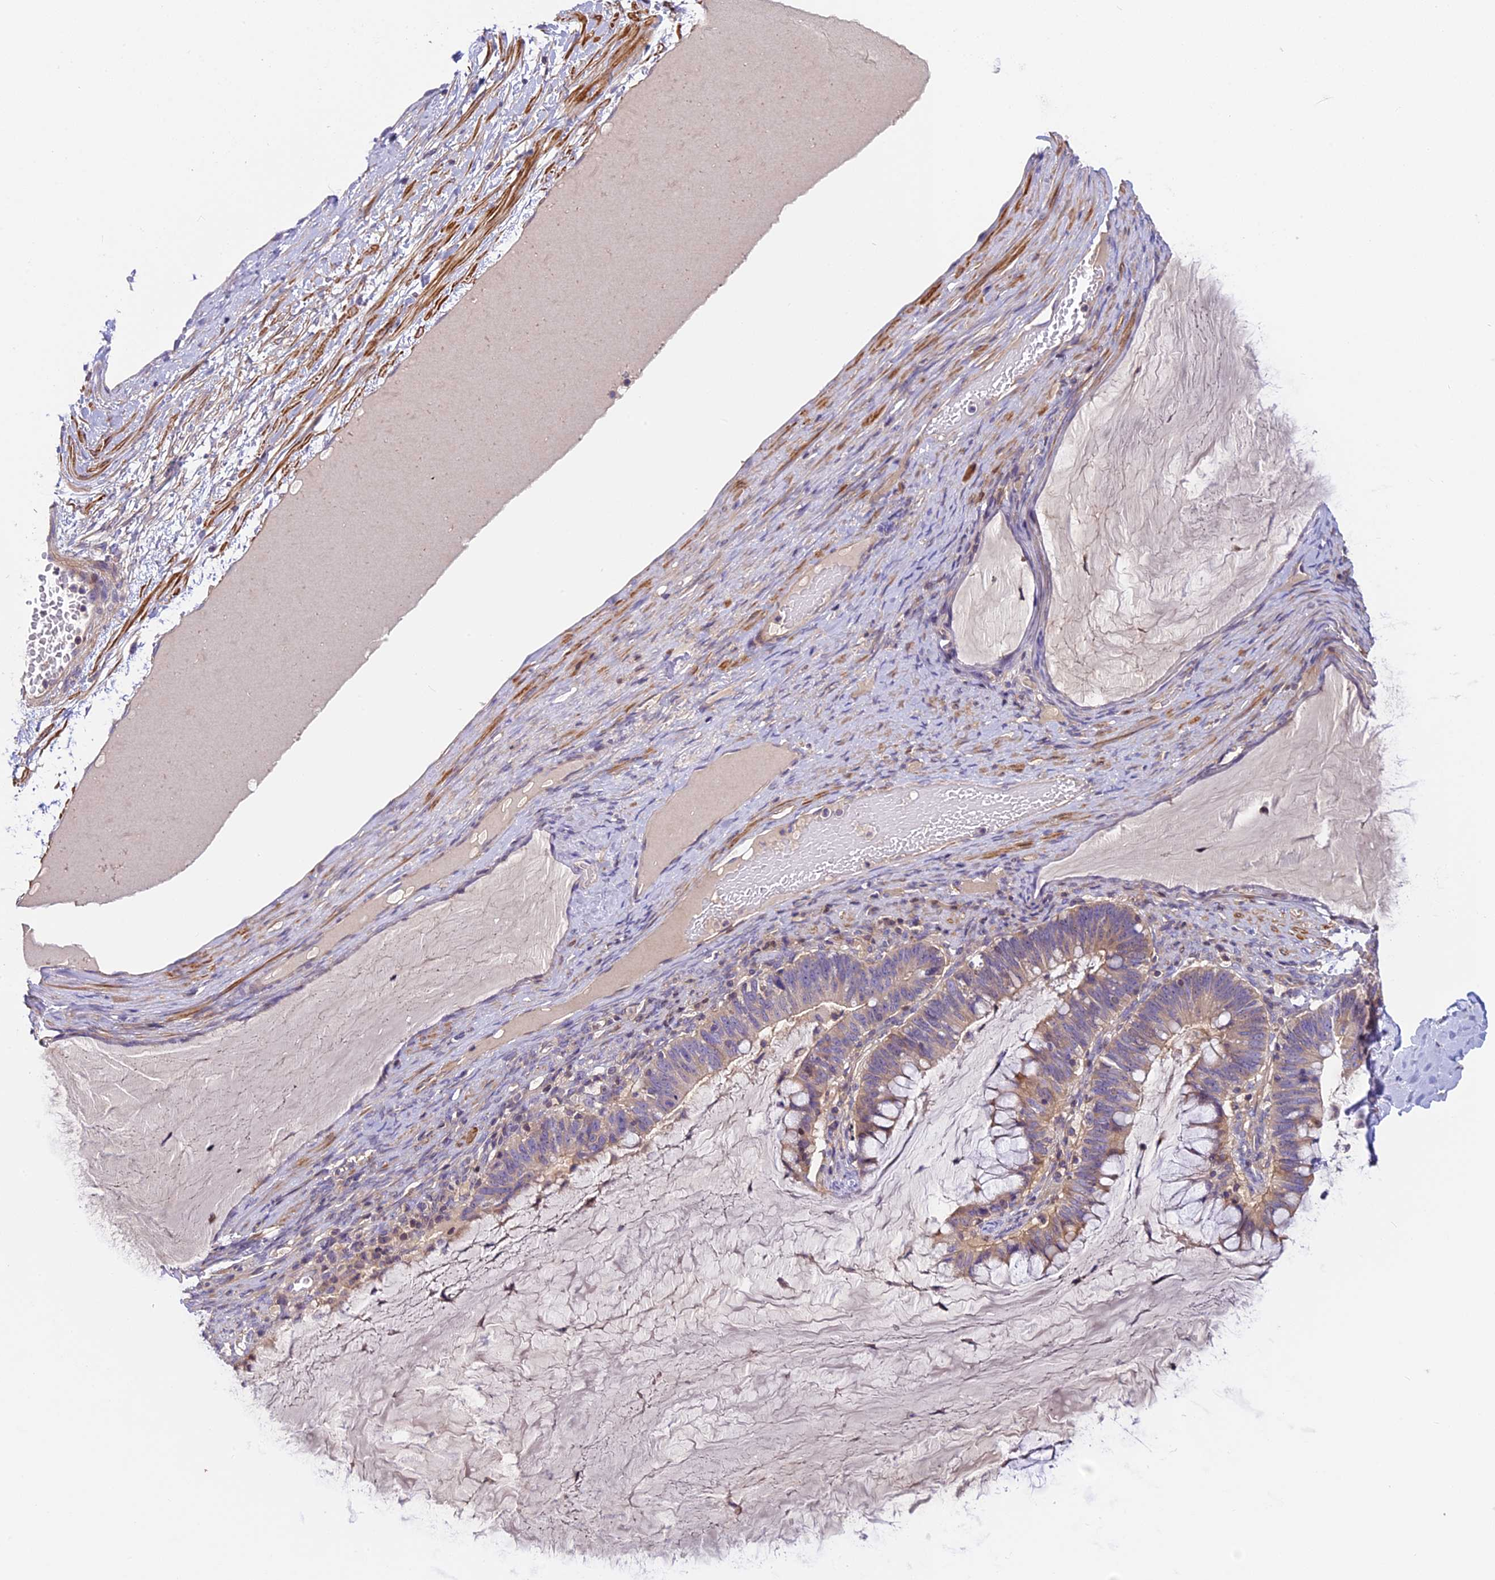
{"staining": {"intensity": "moderate", "quantity": "25%-75%", "location": "cytoplasmic/membranous"}, "tissue": "ovarian cancer", "cell_type": "Tumor cells", "image_type": "cancer", "snomed": [{"axis": "morphology", "description": "Cystadenocarcinoma, mucinous, NOS"}, {"axis": "topography", "description": "Ovary"}], "caption": "IHC photomicrograph of ovarian cancer (mucinous cystadenocarcinoma) stained for a protein (brown), which reveals medium levels of moderate cytoplasmic/membranous staining in about 25%-75% of tumor cells.", "gene": "FAM98C", "patient": {"sex": "female", "age": 61}}